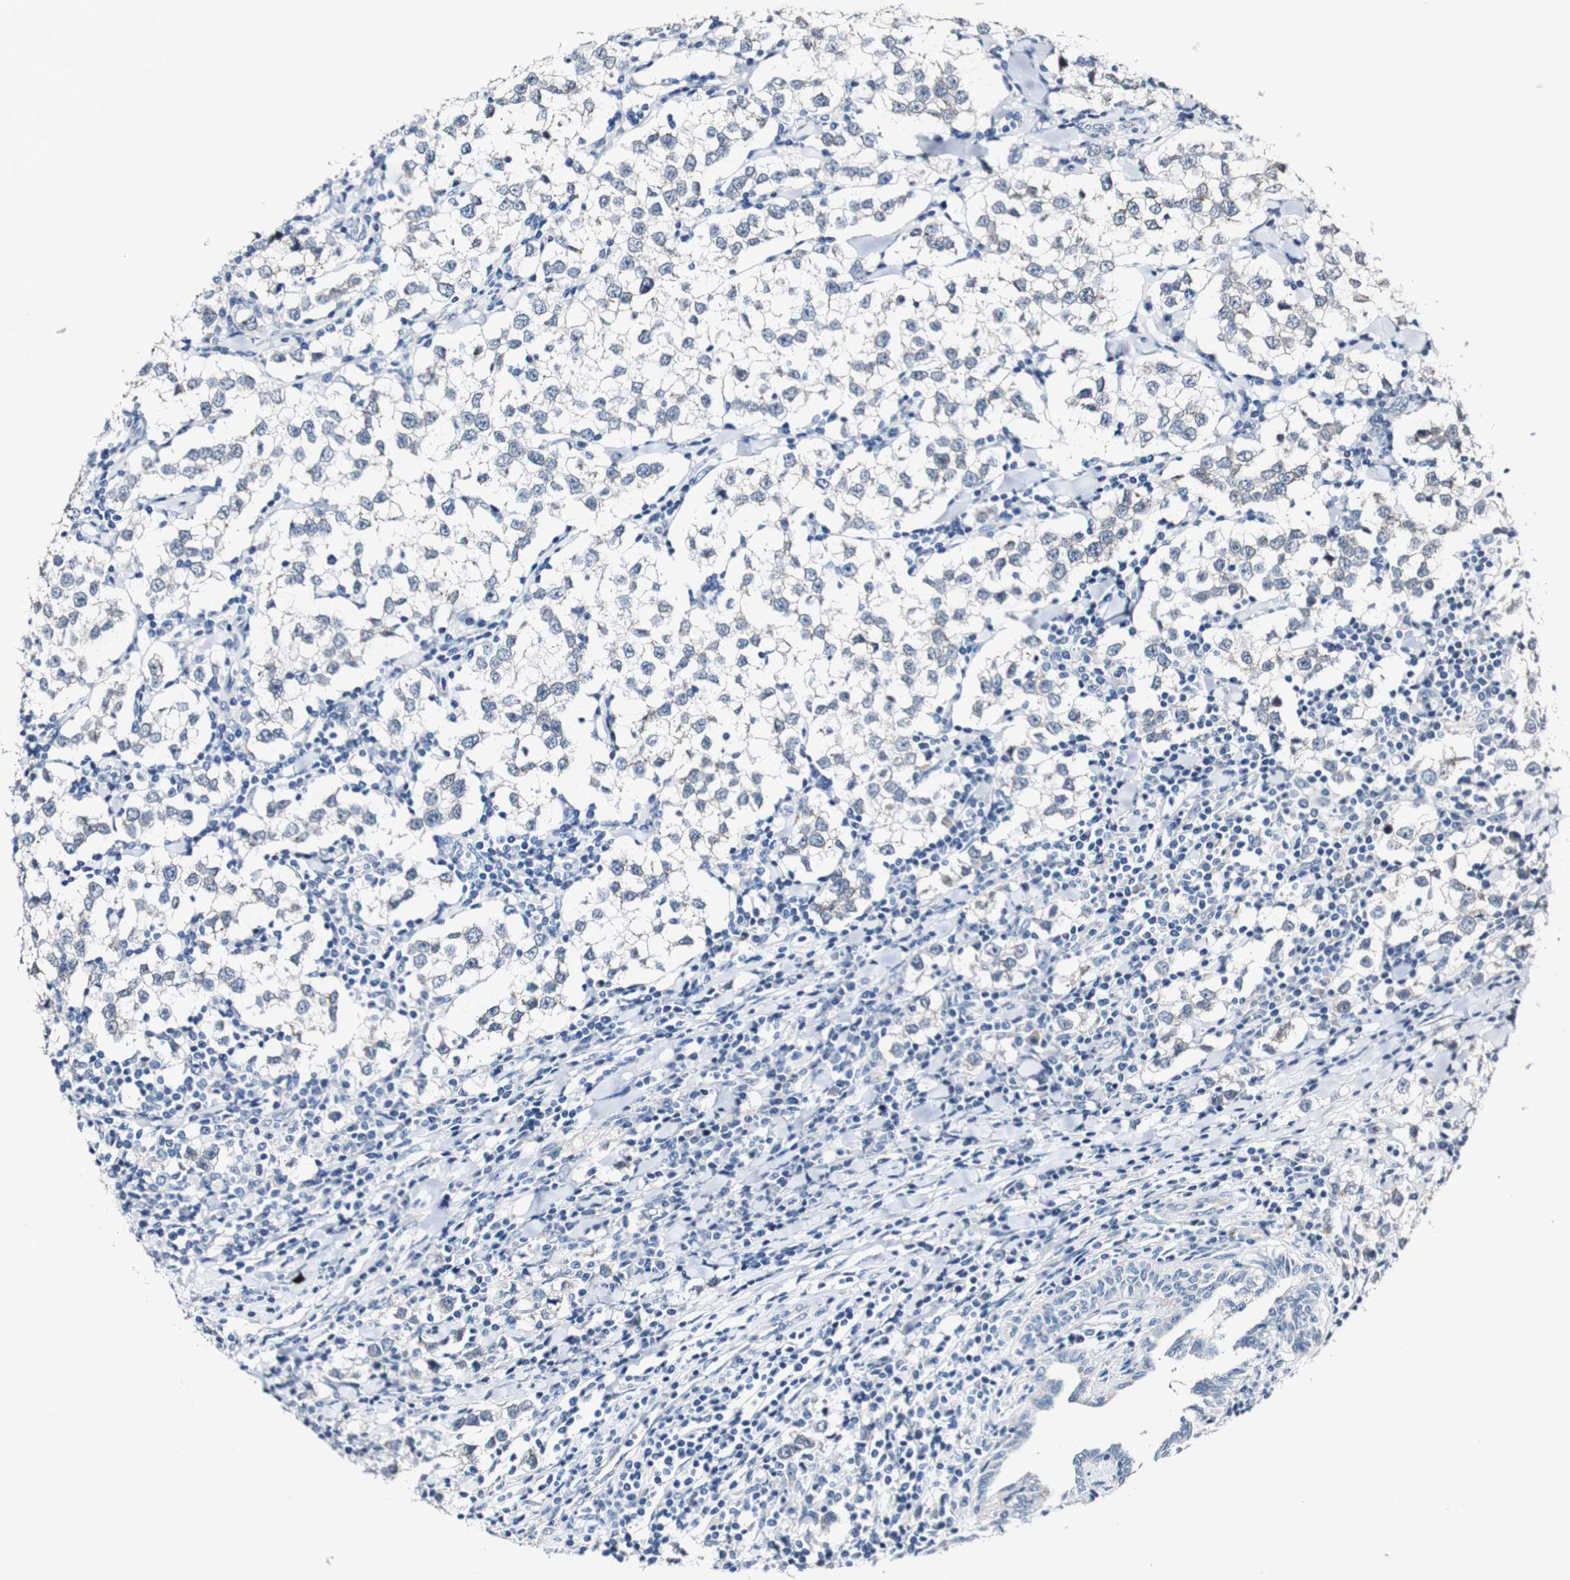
{"staining": {"intensity": "negative", "quantity": "none", "location": "none"}, "tissue": "testis cancer", "cell_type": "Tumor cells", "image_type": "cancer", "snomed": [{"axis": "morphology", "description": "Seminoma, NOS"}, {"axis": "morphology", "description": "Carcinoma, Embryonal, NOS"}, {"axis": "topography", "description": "Testis"}], "caption": "Testis cancer (seminoma) was stained to show a protein in brown. There is no significant expression in tumor cells.", "gene": "GRAMD1A", "patient": {"sex": "male", "age": 36}}